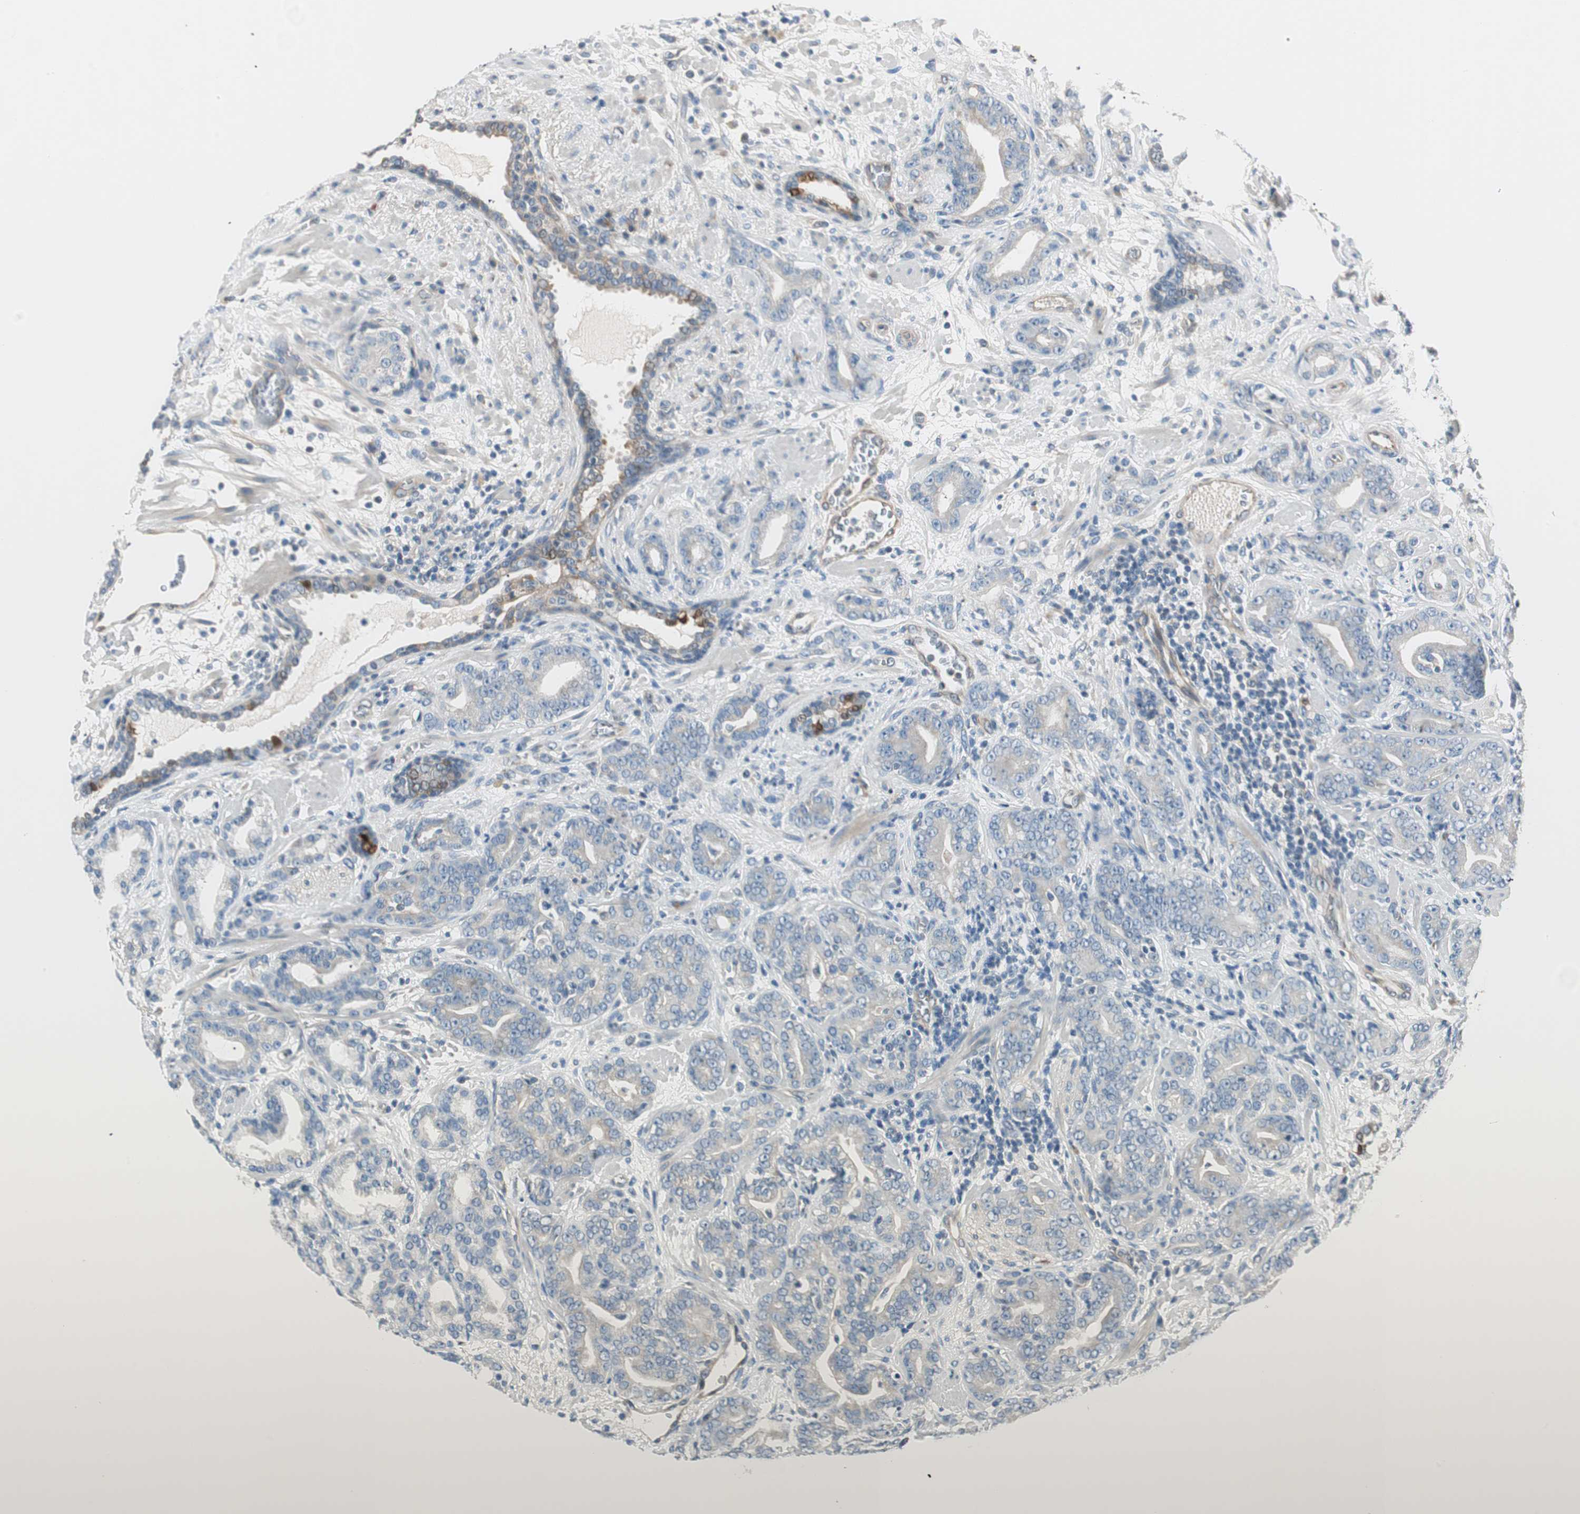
{"staining": {"intensity": "negative", "quantity": "none", "location": "none"}, "tissue": "prostate cancer", "cell_type": "Tumor cells", "image_type": "cancer", "snomed": [{"axis": "morphology", "description": "Adenocarcinoma, Low grade"}, {"axis": "topography", "description": "Prostate"}], "caption": "The photomicrograph shows no staining of tumor cells in prostate adenocarcinoma (low-grade). (DAB immunohistochemistry (IHC) with hematoxylin counter stain).", "gene": "CDK3", "patient": {"sex": "male", "age": 63}}